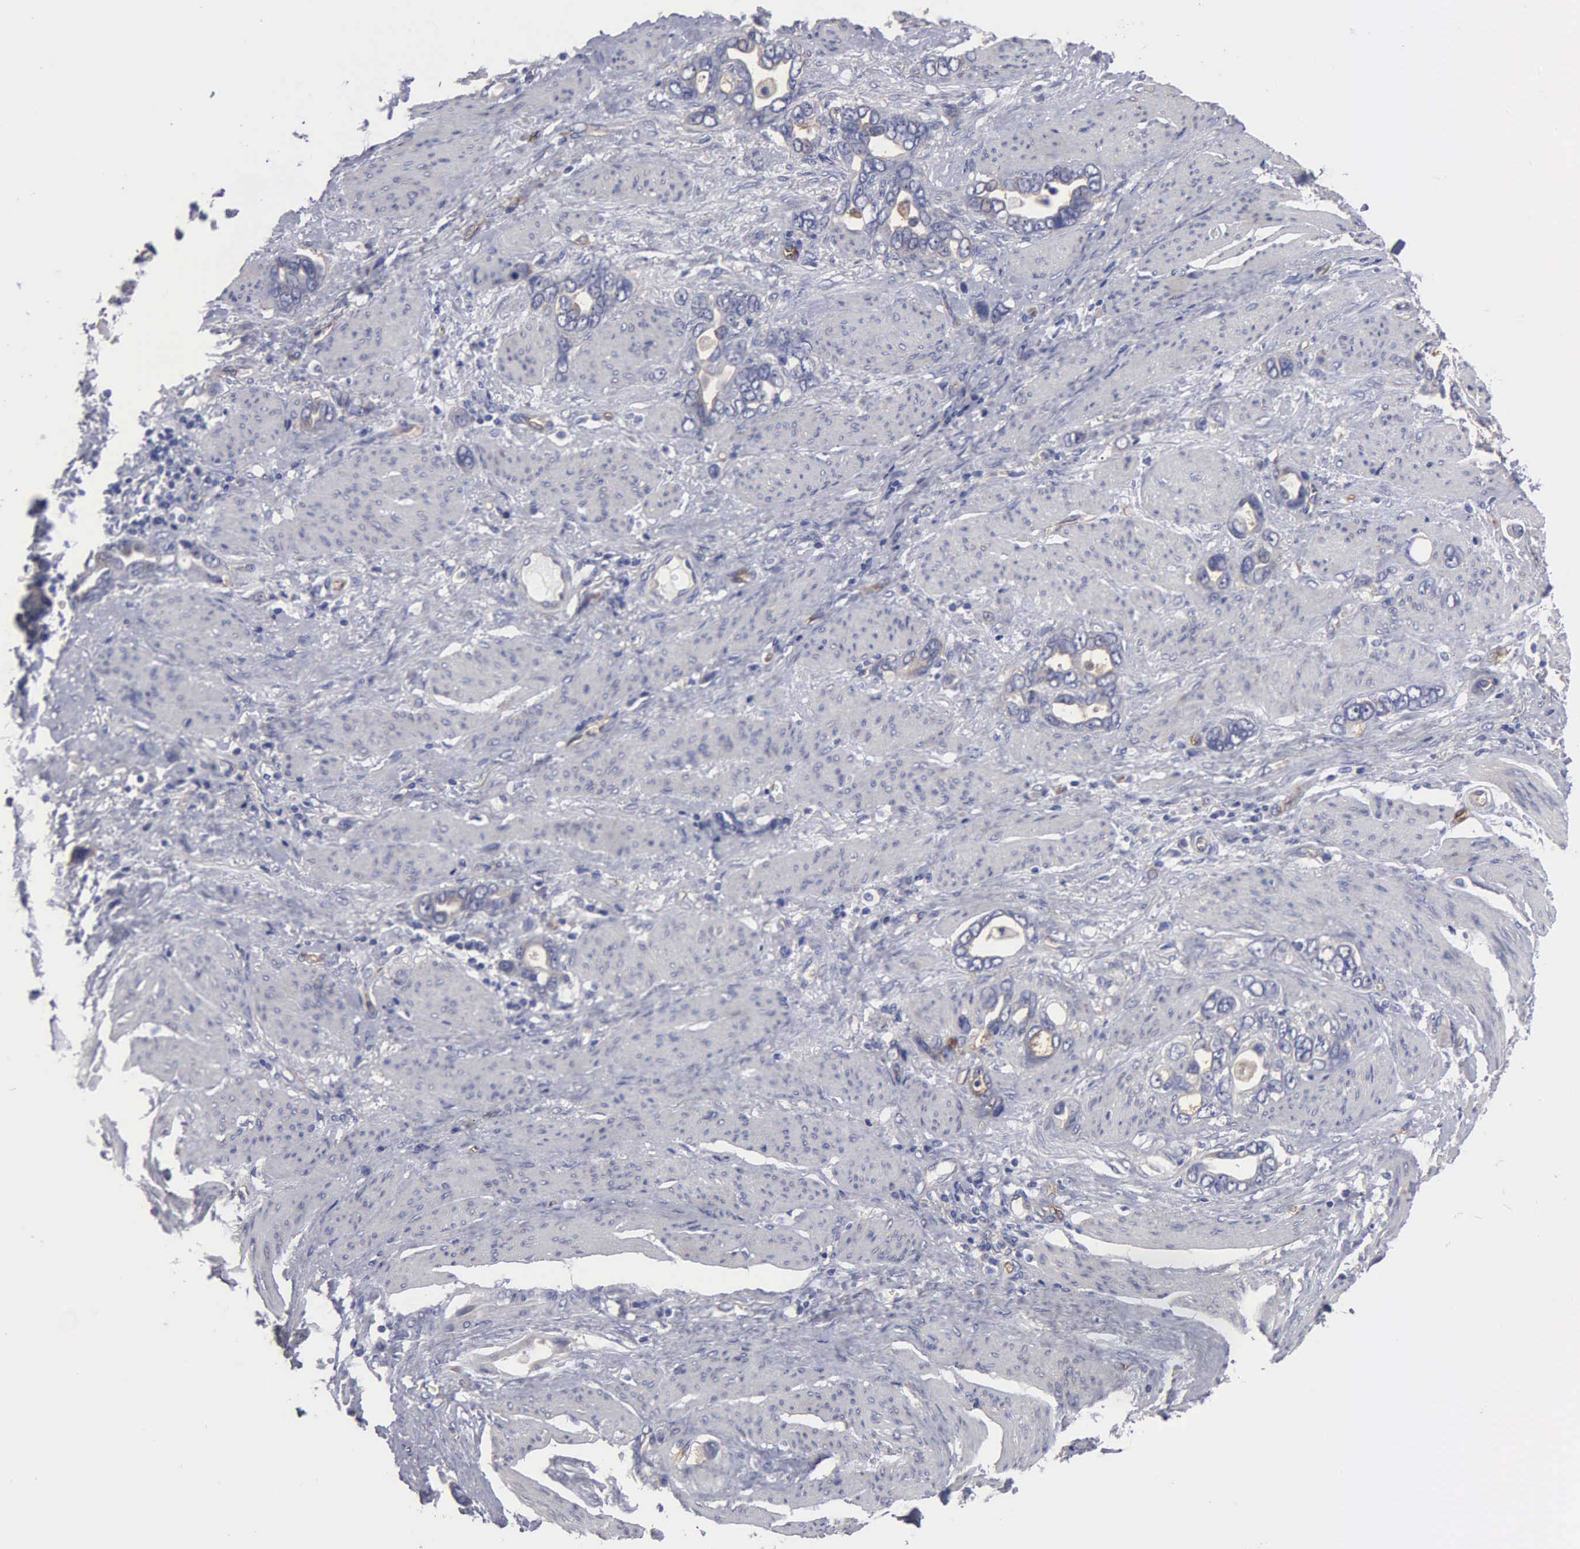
{"staining": {"intensity": "weak", "quantity": "<25%", "location": "cytoplasmic/membranous"}, "tissue": "stomach cancer", "cell_type": "Tumor cells", "image_type": "cancer", "snomed": [{"axis": "morphology", "description": "Adenocarcinoma, NOS"}, {"axis": "topography", "description": "Stomach"}], "caption": "A micrograph of adenocarcinoma (stomach) stained for a protein displays no brown staining in tumor cells.", "gene": "RDX", "patient": {"sex": "male", "age": 78}}